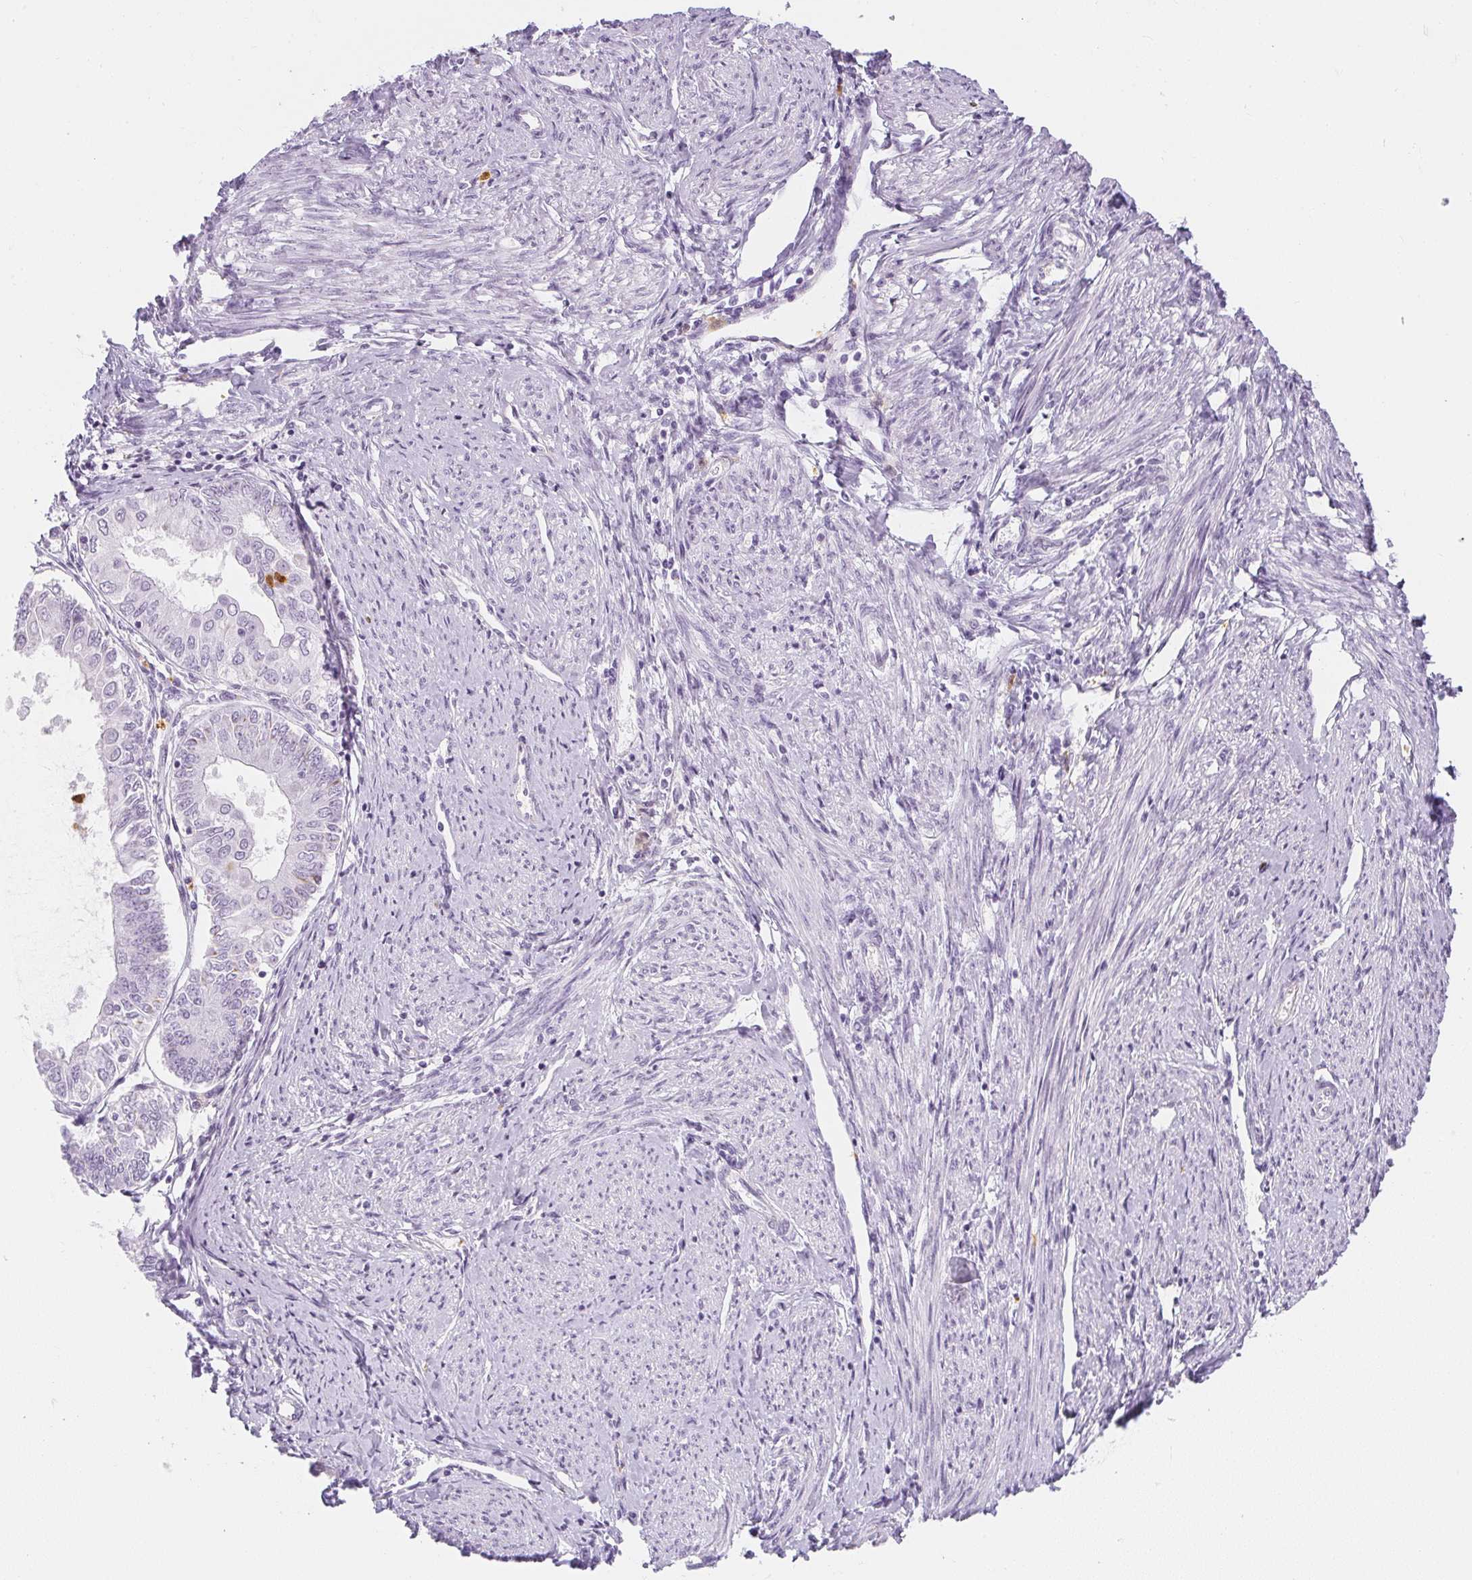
{"staining": {"intensity": "negative", "quantity": "none", "location": "none"}, "tissue": "endometrial cancer", "cell_type": "Tumor cells", "image_type": "cancer", "snomed": [{"axis": "morphology", "description": "Adenocarcinoma, NOS"}, {"axis": "topography", "description": "Endometrium"}], "caption": "DAB (3,3'-diaminobenzidine) immunohistochemical staining of human endometrial adenocarcinoma shows no significant positivity in tumor cells.", "gene": "HK3", "patient": {"sex": "female", "age": 68}}